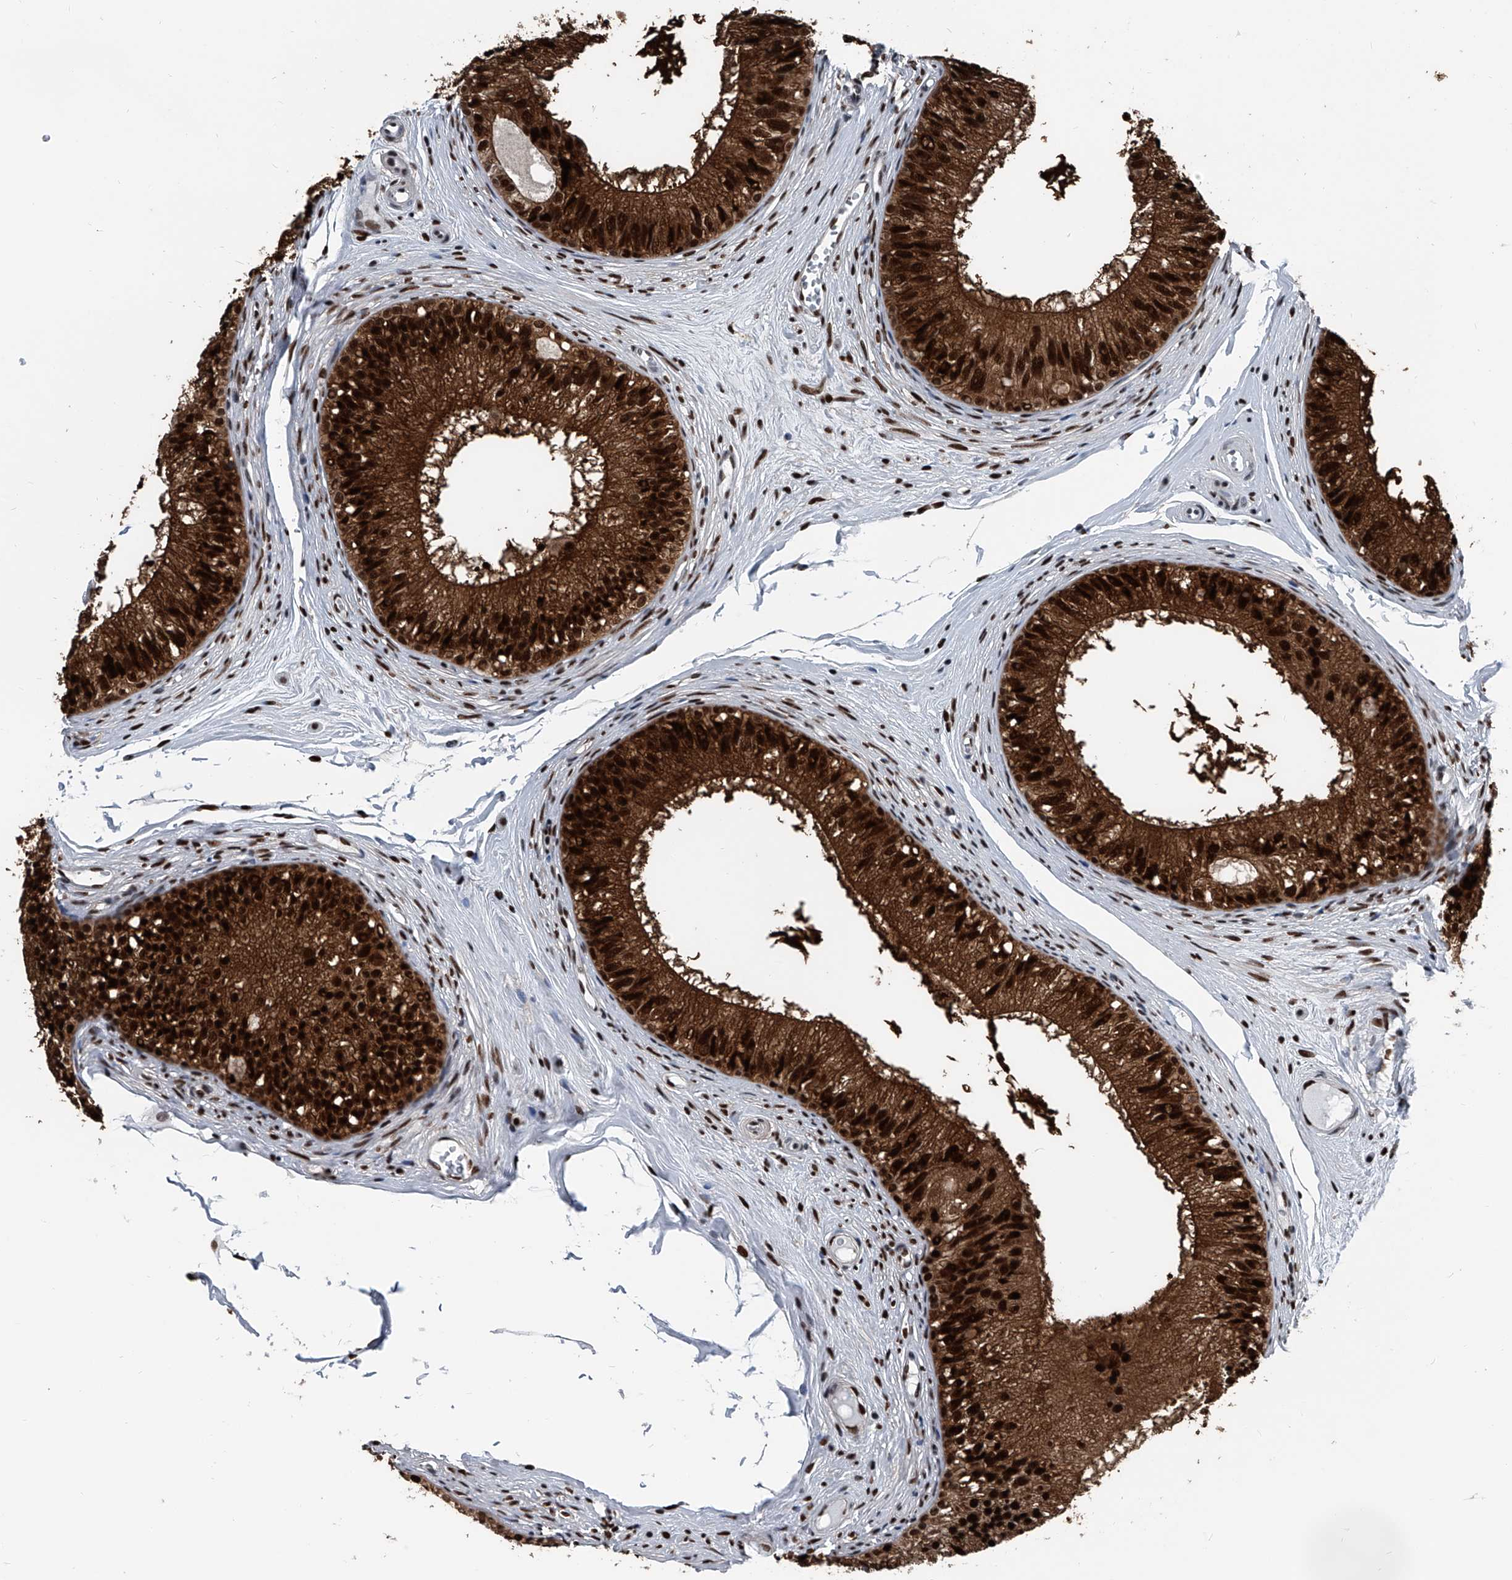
{"staining": {"intensity": "strong", "quantity": ">75%", "location": "cytoplasmic/membranous,nuclear"}, "tissue": "epididymis", "cell_type": "Glandular cells", "image_type": "normal", "snomed": [{"axis": "morphology", "description": "Normal tissue, NOS"}, {"axis": "morphology", "description": "Seminoma in situ"}, {"axis": "topography", "description": "Testis"}, {"axis": "topography", "description": "Epididymis"}], "caption": "Immunohistochemistry (DAB) staining of unremarkable epididymis shows strong cytoplasmic/membranous,nuclear protein expression in approximately >75% of glandular cells.", "gene": "FKBP5", "patient": {"sex": "male", "age": 28}}